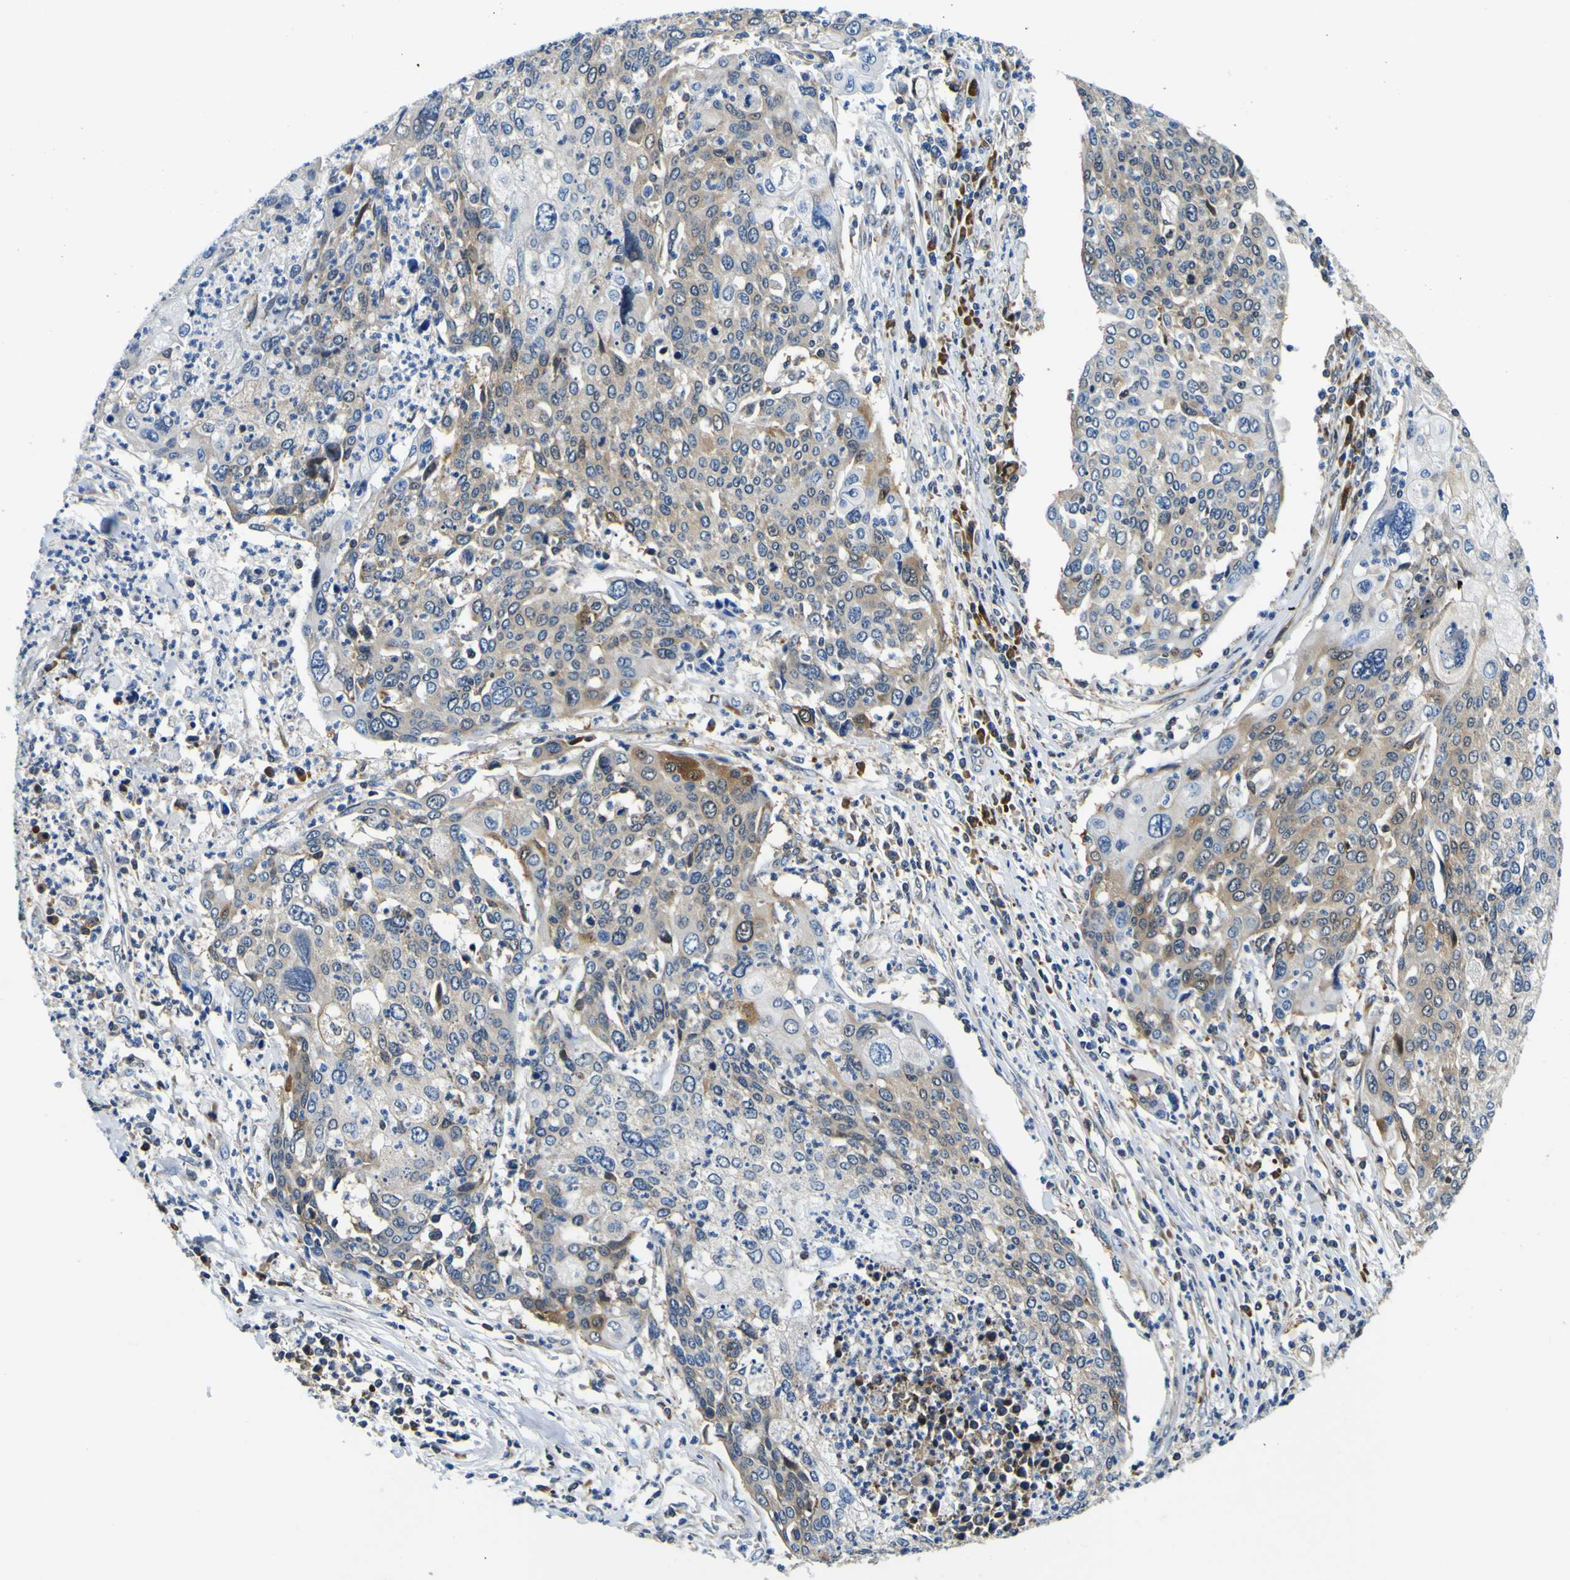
{"staining": {"intensity": "weak", "quantity": "25%-75%", "location": "cytoplasmic/membranous"}, "tissue": "cervical cancer", "cell_type": "Tumor cells", "image_type": "cancer", "snomed": [{"axis": "morphology", "description": "Squamous cell carcinoma, NOS"}, {"axis": "topography", "description": "Cervix"}], "caption": "Cervical squamous cell carcinoma tissue shows weak cytoplasmic/membranous staining in approximately 25%-75% of tumor cells, visualized by immunohistochemistry.", "gene": "NLRP3", "patient": {"sex": "female", "age": 40}}